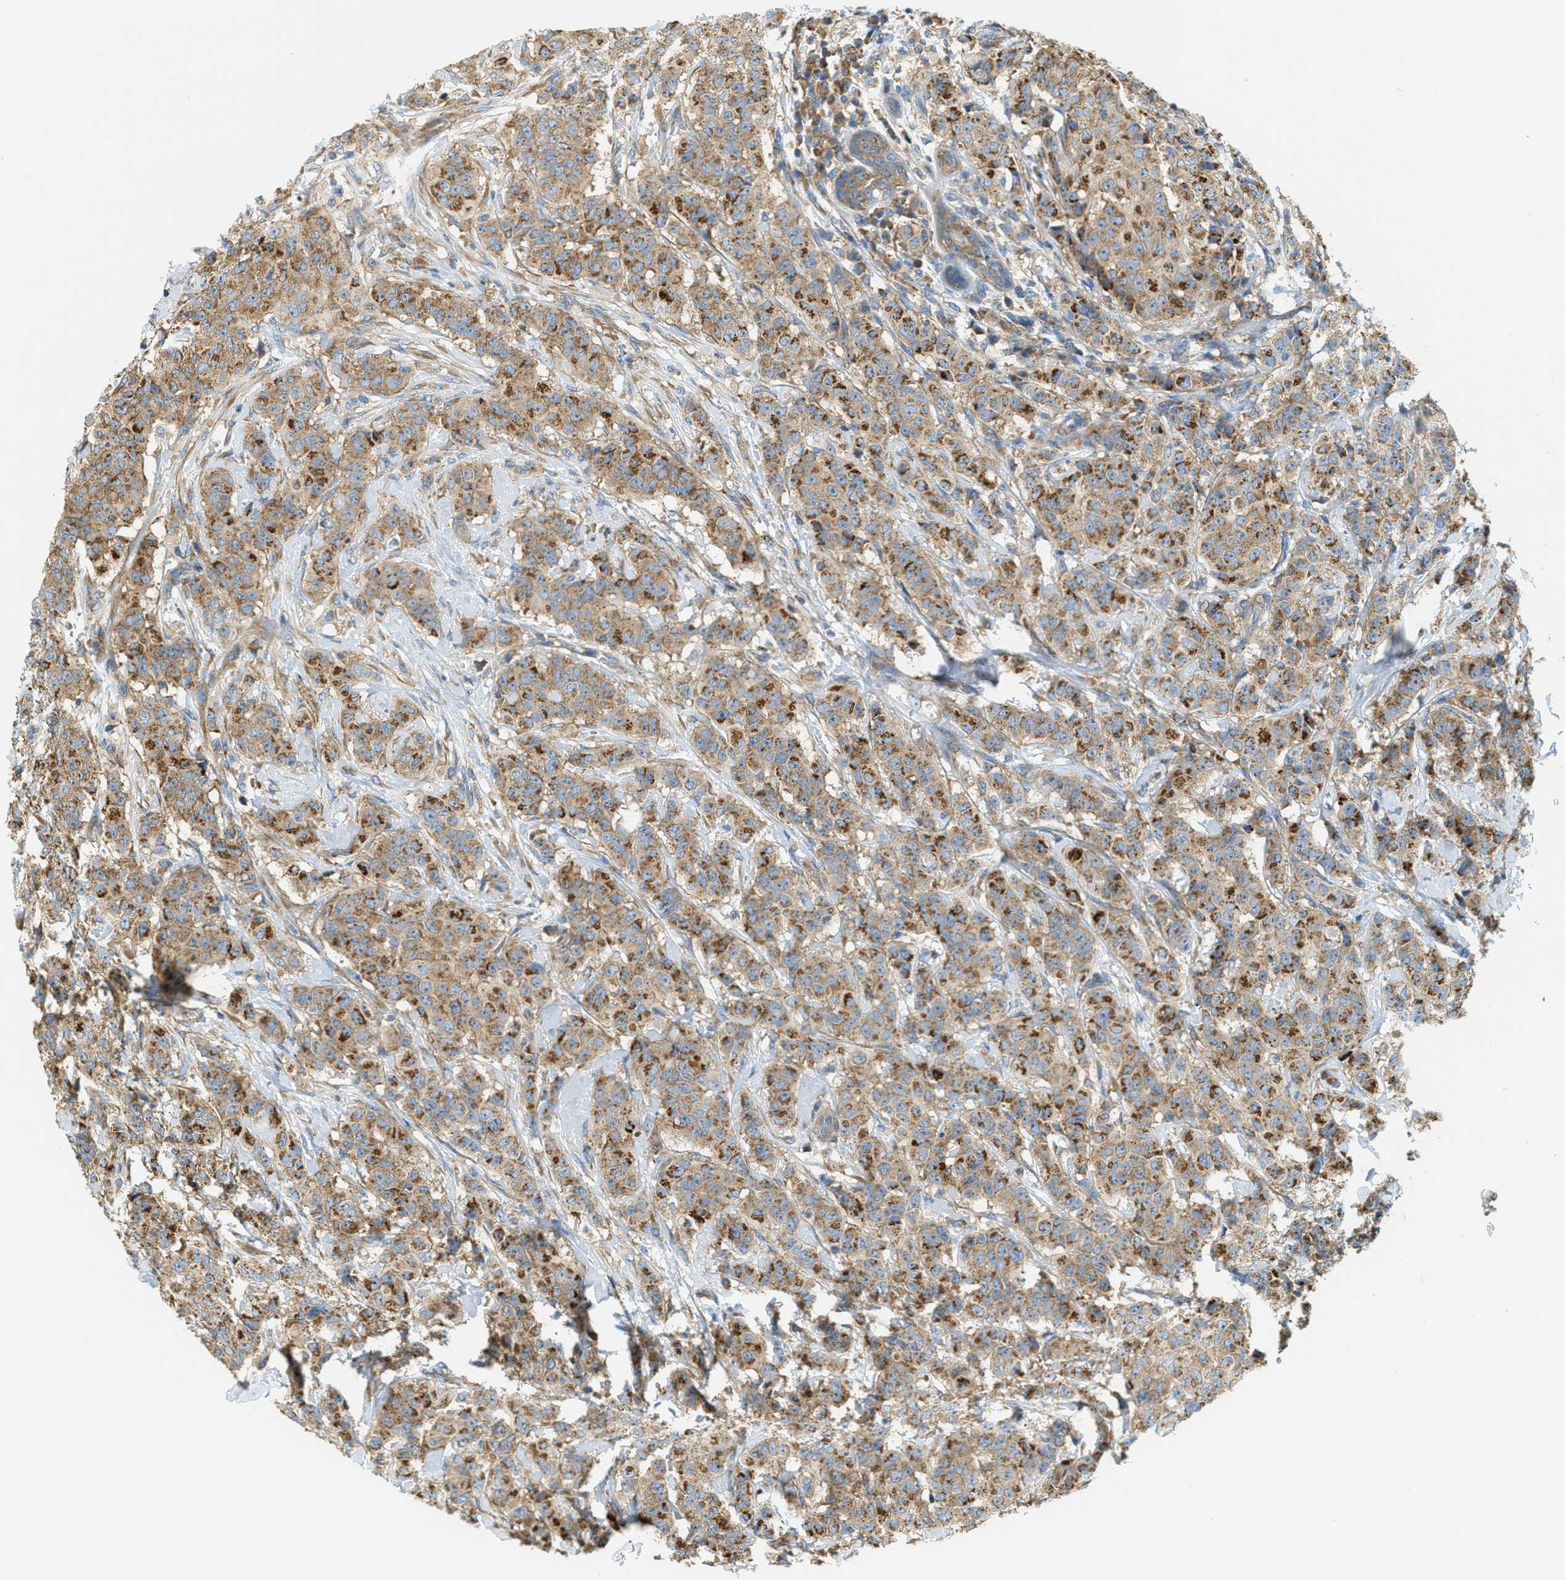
{"staining": {"intensity": "moderate", "quantity": ">75%", "location": "cytoplasmic/membranous"}, "tissue": "breast cancer", "cell_type": "Tumor cells", "image_type": "cancer", "snomed": [{"axis": "morphology", "description": "Normal tissue, NOS"}, {"axis": "morphology", "description": "Duct carcinoma"}, {"axis": "topography", "description": "Breast"}], "caption": "Protein expression analysis of breast invasive ductal carcinoma demonstrates moderate cytoplasmic/membranous positivity in approximately >75% of tumor cells.", "gene": "ABCF1", "patient": {"sex": "female", "age": 40}}